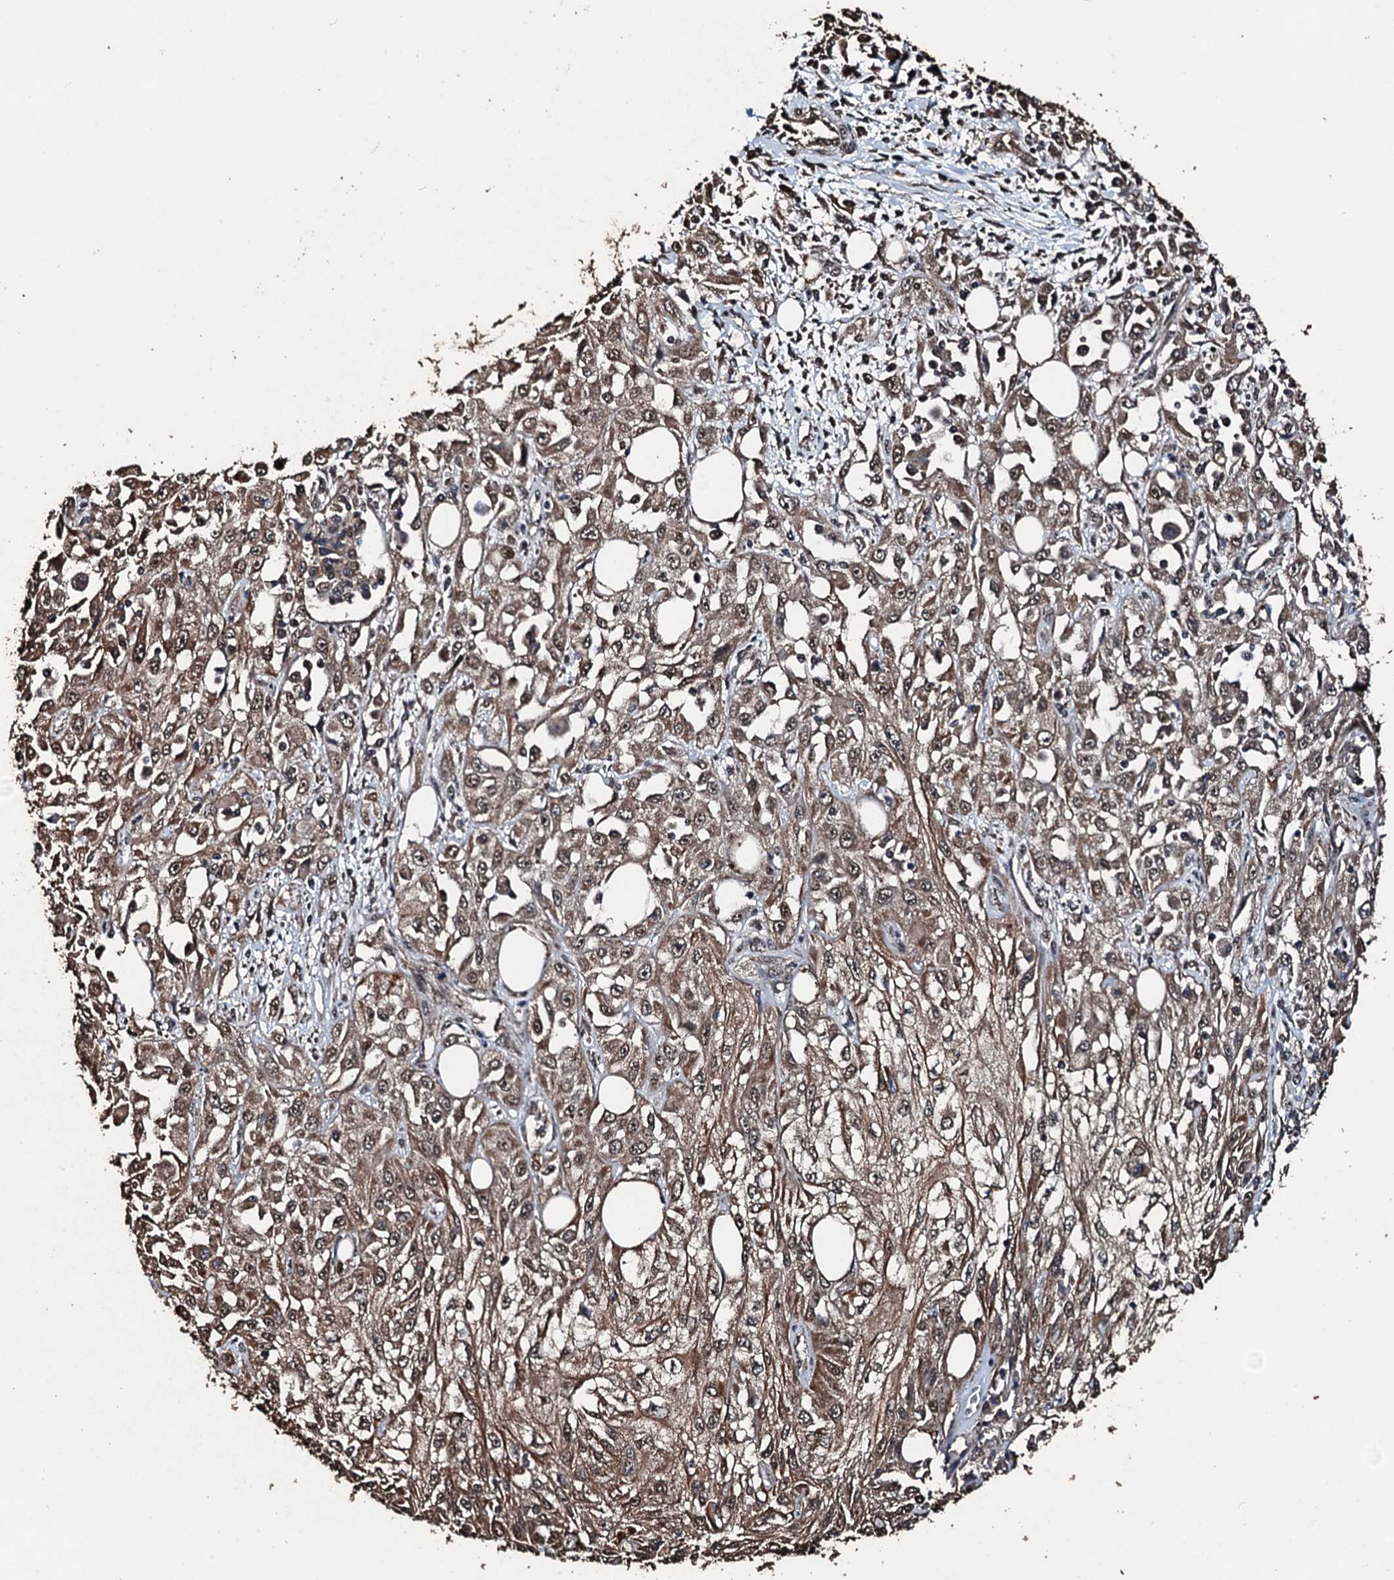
{"staining": {"intensity": "moderate", "quantity": ">75%", "location": "cytoplasmic/membranous,nuclear"}, "tissue": "skin cancer", "cell_type": "Tumor cells", "image_type": "cancer", "snomed": [{"axis": "morphology", "description": "Squamous cell carcinoma, NOS"}, {"axis": "morphology", "description": "Squamous cell carcinoma, metastatic, NOS"}, {"axis": "topography", "description": "Skin"}, {"axis": "topography", "description": "Lymph node"}], "caption": "Tumor cells exhibit moderate cytoplasmic/membranous and nuclear expression in about >75% of cells in skin cancer (squamous cell carcinoma).", "gene": "FAAP24", "patient": {"sex": "male", "age": 75}}